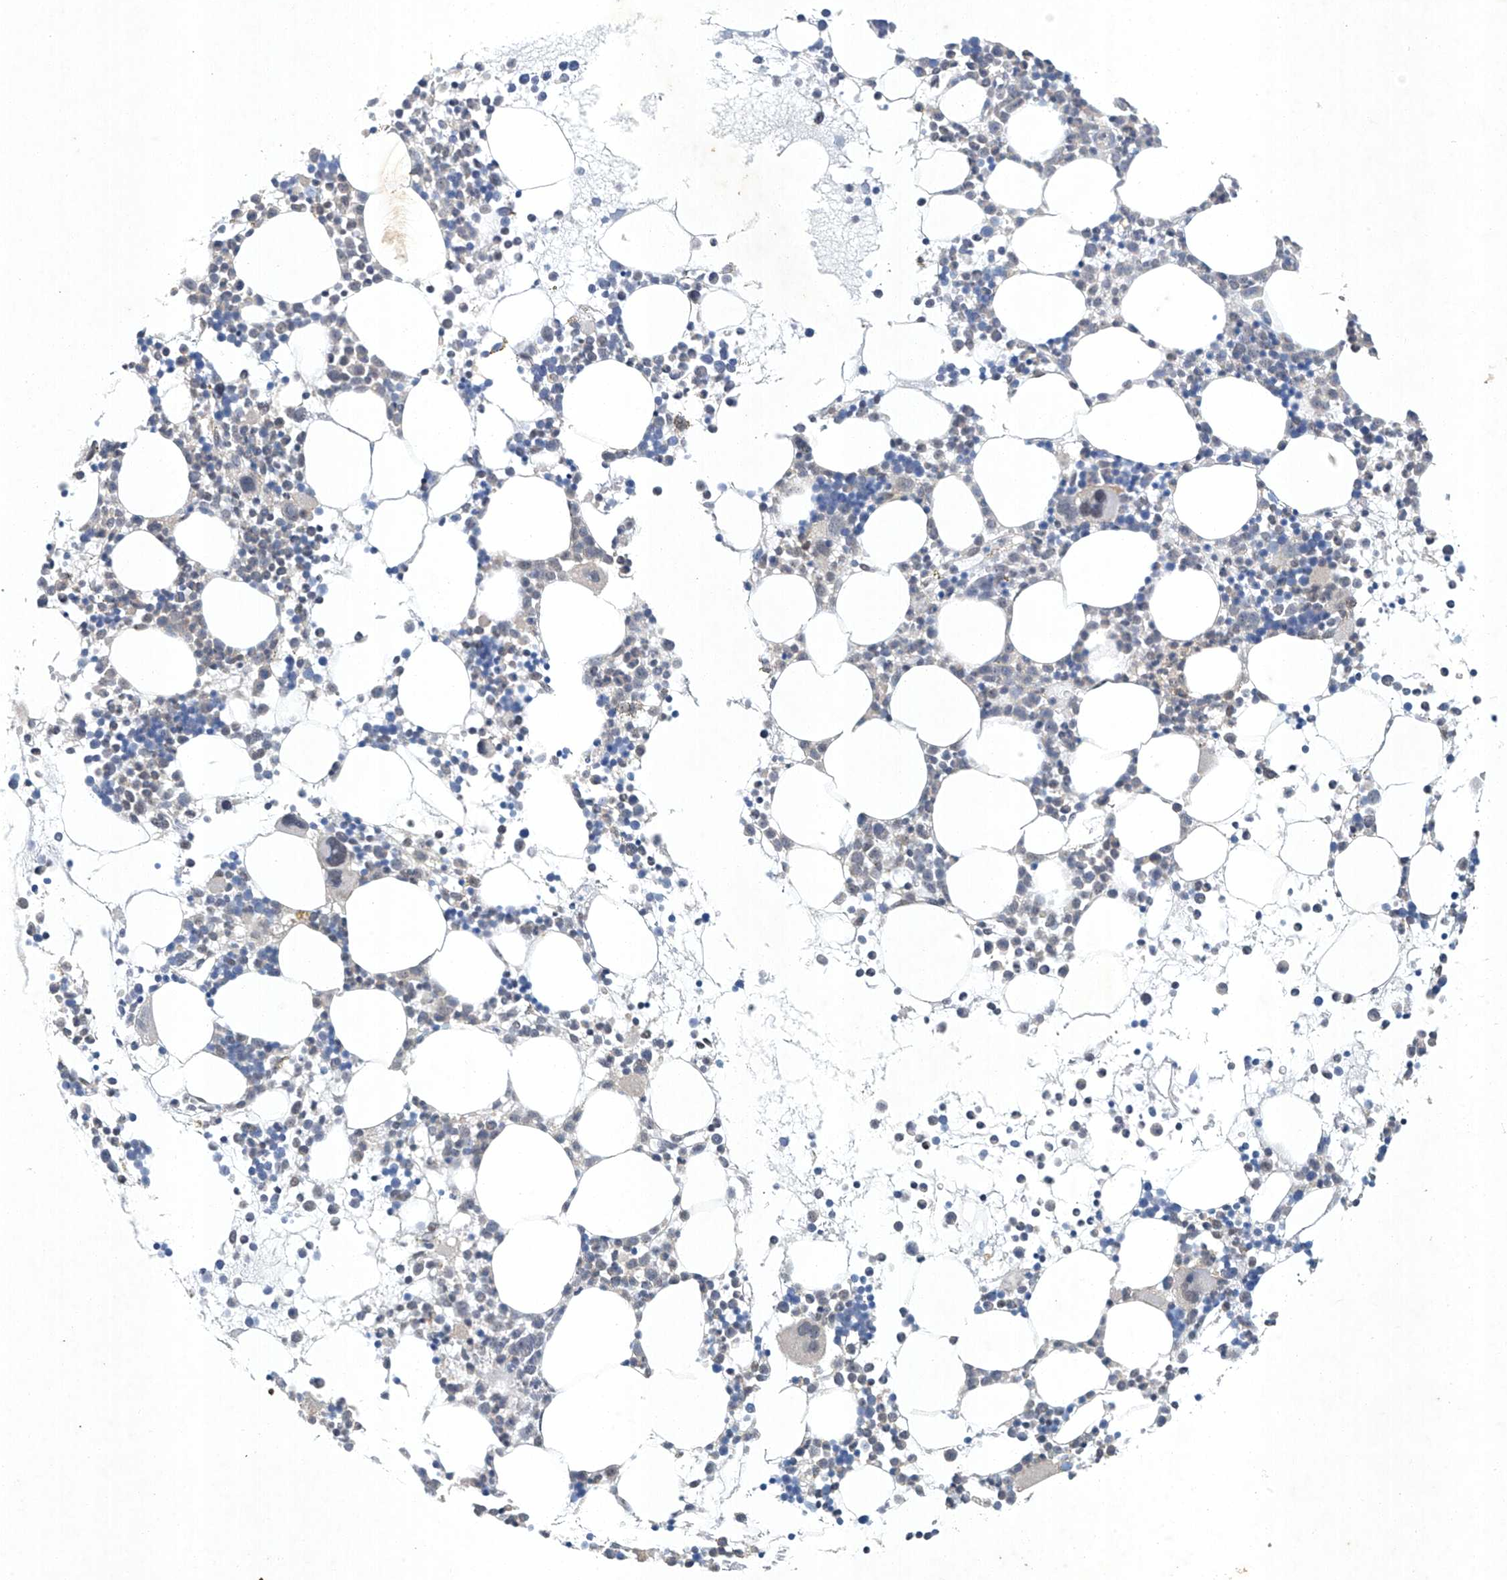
{"staining": {"intensity": "negative", "quantity": "none", "location": "none"}, "tissue": "bone marrow", "cell_type": "Hematopoietic cells", "image_type": "normal", "snomed": [{"axis": "morphology", "description": "Normal tissue, NOS"}, {"axis": "topography", "description": "Bone marrow"}], "caption": "A high-resolution histopathology image shows immunohistochemistry staining of unremarkable bone marrow, which reveals no significant staining in hematopoietic cells.", "gene": "TAF8", "patient": {"sex": "female", "age": 62}}